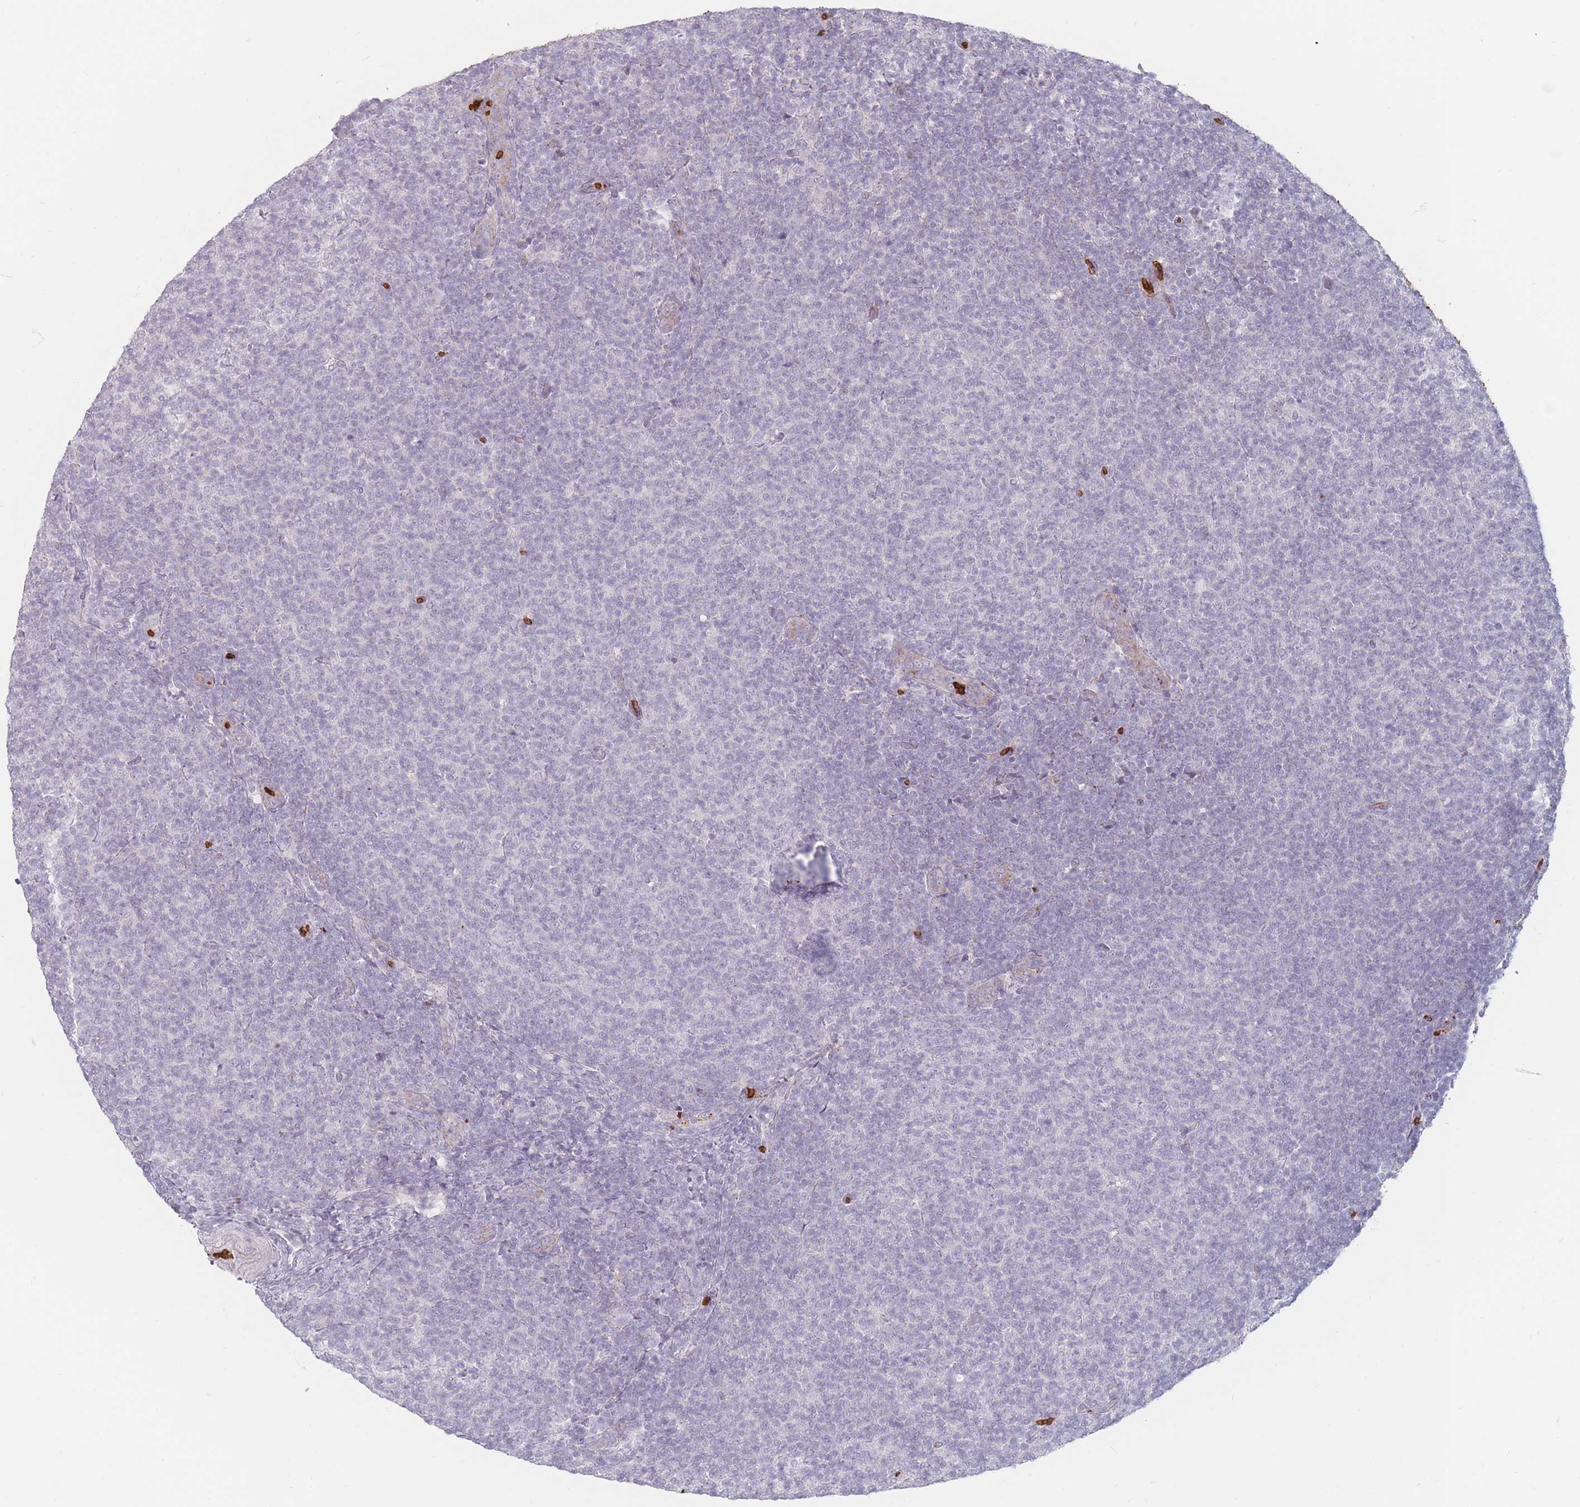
{"staining": {"intensity": "negative", "quantity": "none", "location": "none"}, "tissue": "lymphoma", "cell_type": "Tumor cells", "image_type": "cancer", "snomed": [{"axis": "morphology", "description": "Malignant lymphoma, non-Hodgkin's type, Low grade"}, {"axis": "topography", "description": "Lymph node"}], "caption": "Low-grade malignant lymphoma, non-Hodgkin's type was stained to show a protein in brown. There is no significant expression in tumor cells.", "gene": "SLC2A6", "patient": {"sex": "male", "age": 66}}